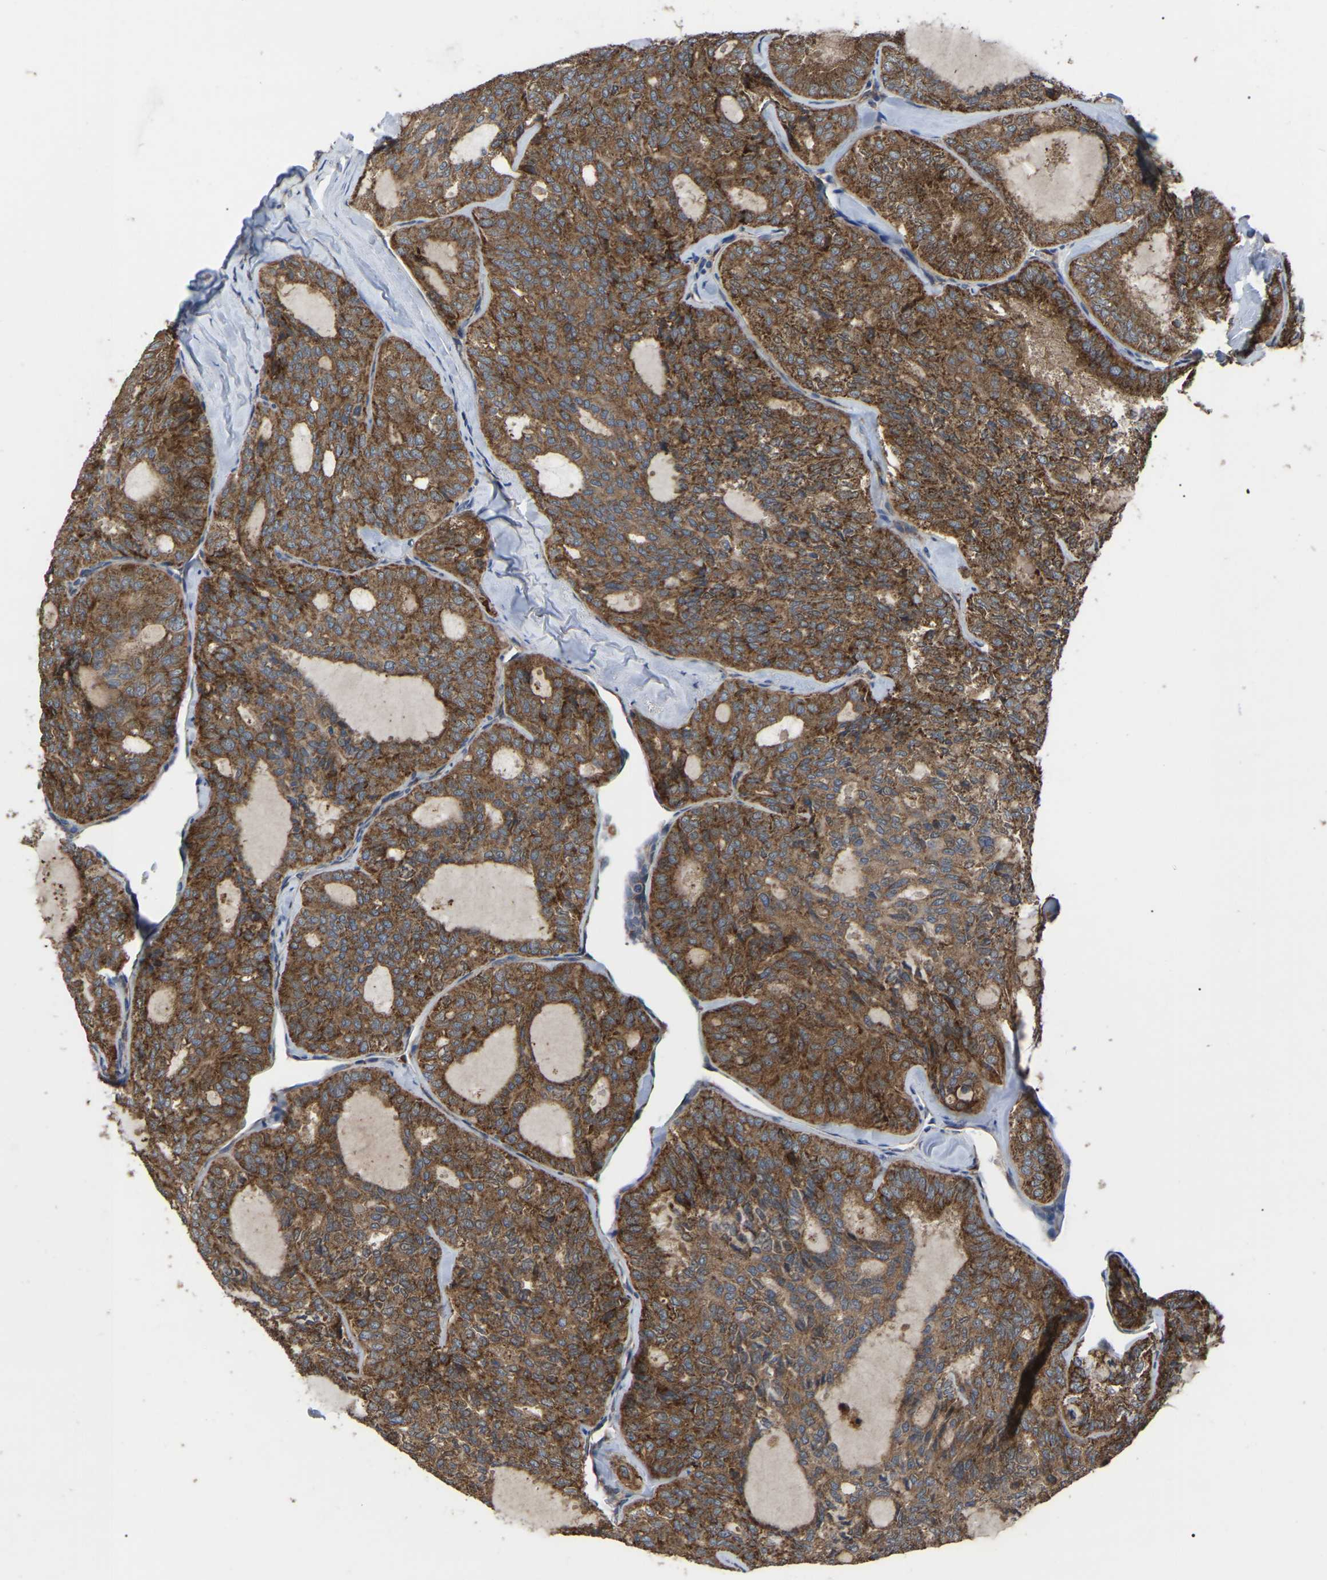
{"staining": {"intensity": "moderate", "quantity": ">75%", "location": "cytoplasmic/membranous"}, "tissue": "thyroid cancer", "cell_type": "Tumor cells", "image_type": "cancer", "snomed": [{"axis": "morphology", "description": "Follicular adenoma carcinoma, NOS"}, {"axis": "topography", "description": "Thyroid gland"}], "caption": "An immunohistochemistry (IHC) photomicrograph of neoplastic tissue is shown. Protein staining in brown highlights moderate cytoplasmic/membranous positivity in thyroid cancer within tumor cells. The protein of interest is shown in brown color, while the nuclei are stained blue.", "gene": "GCC1", "patient": {"sex": "male", "age": 75}}